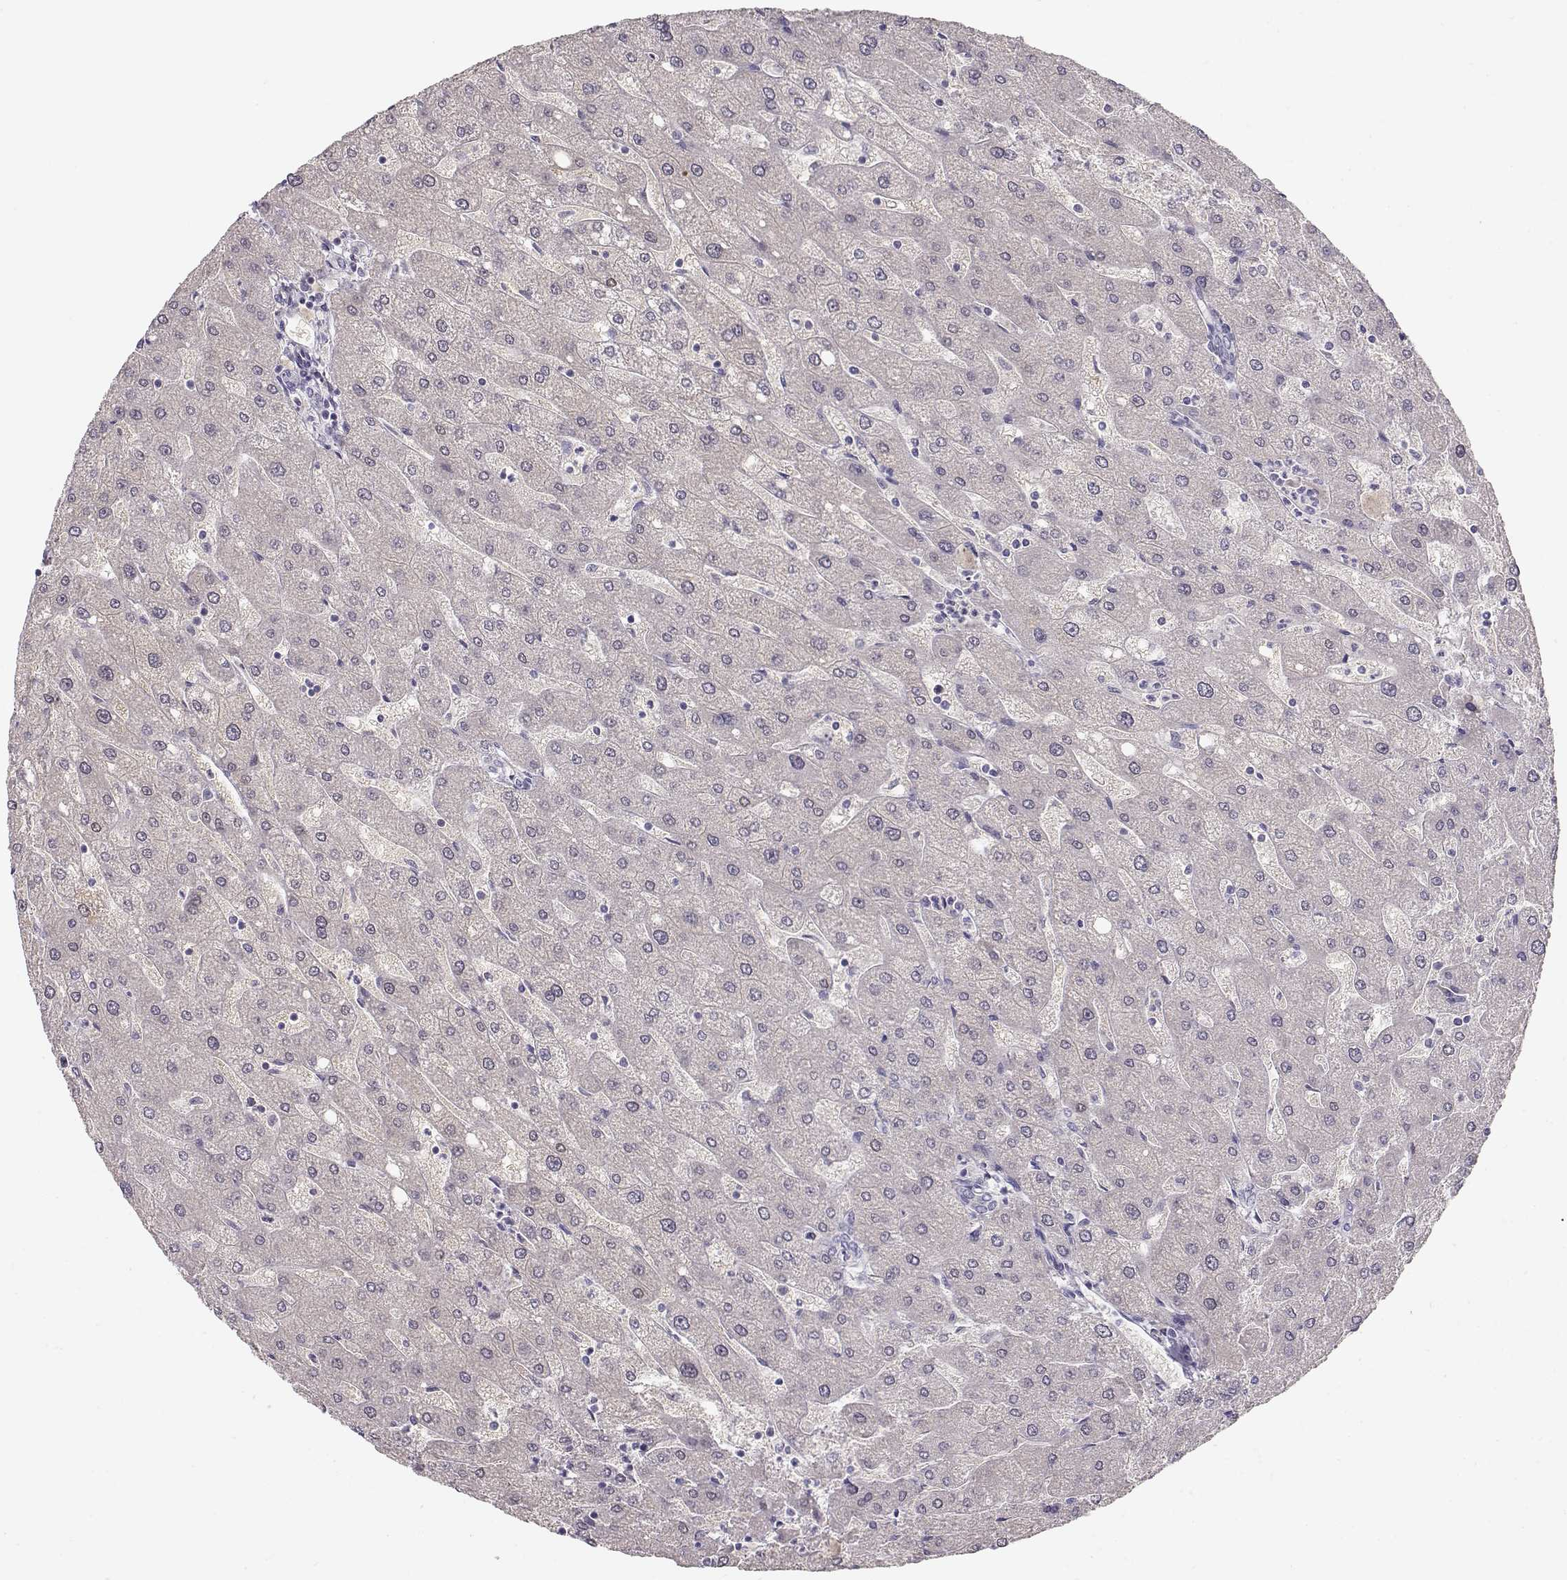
{"staining": {"intensity": "negative", "quantity": "none", "location": "none"}, "tissue": "liver", "cell_type": "Cholangiocytes", "image_type": "normal", "snomed": [{"axis": "morphology", "description": "Normal tissue, NOS"}, {"axis": "topography", "description": "Liver"}], "caption": "Cholangiocytes show no significant protein expression in unremarkable liver. Nuclei are stained in blue.", "gene": "TTC26", "patient": {"sex": "male", "age": 67}}